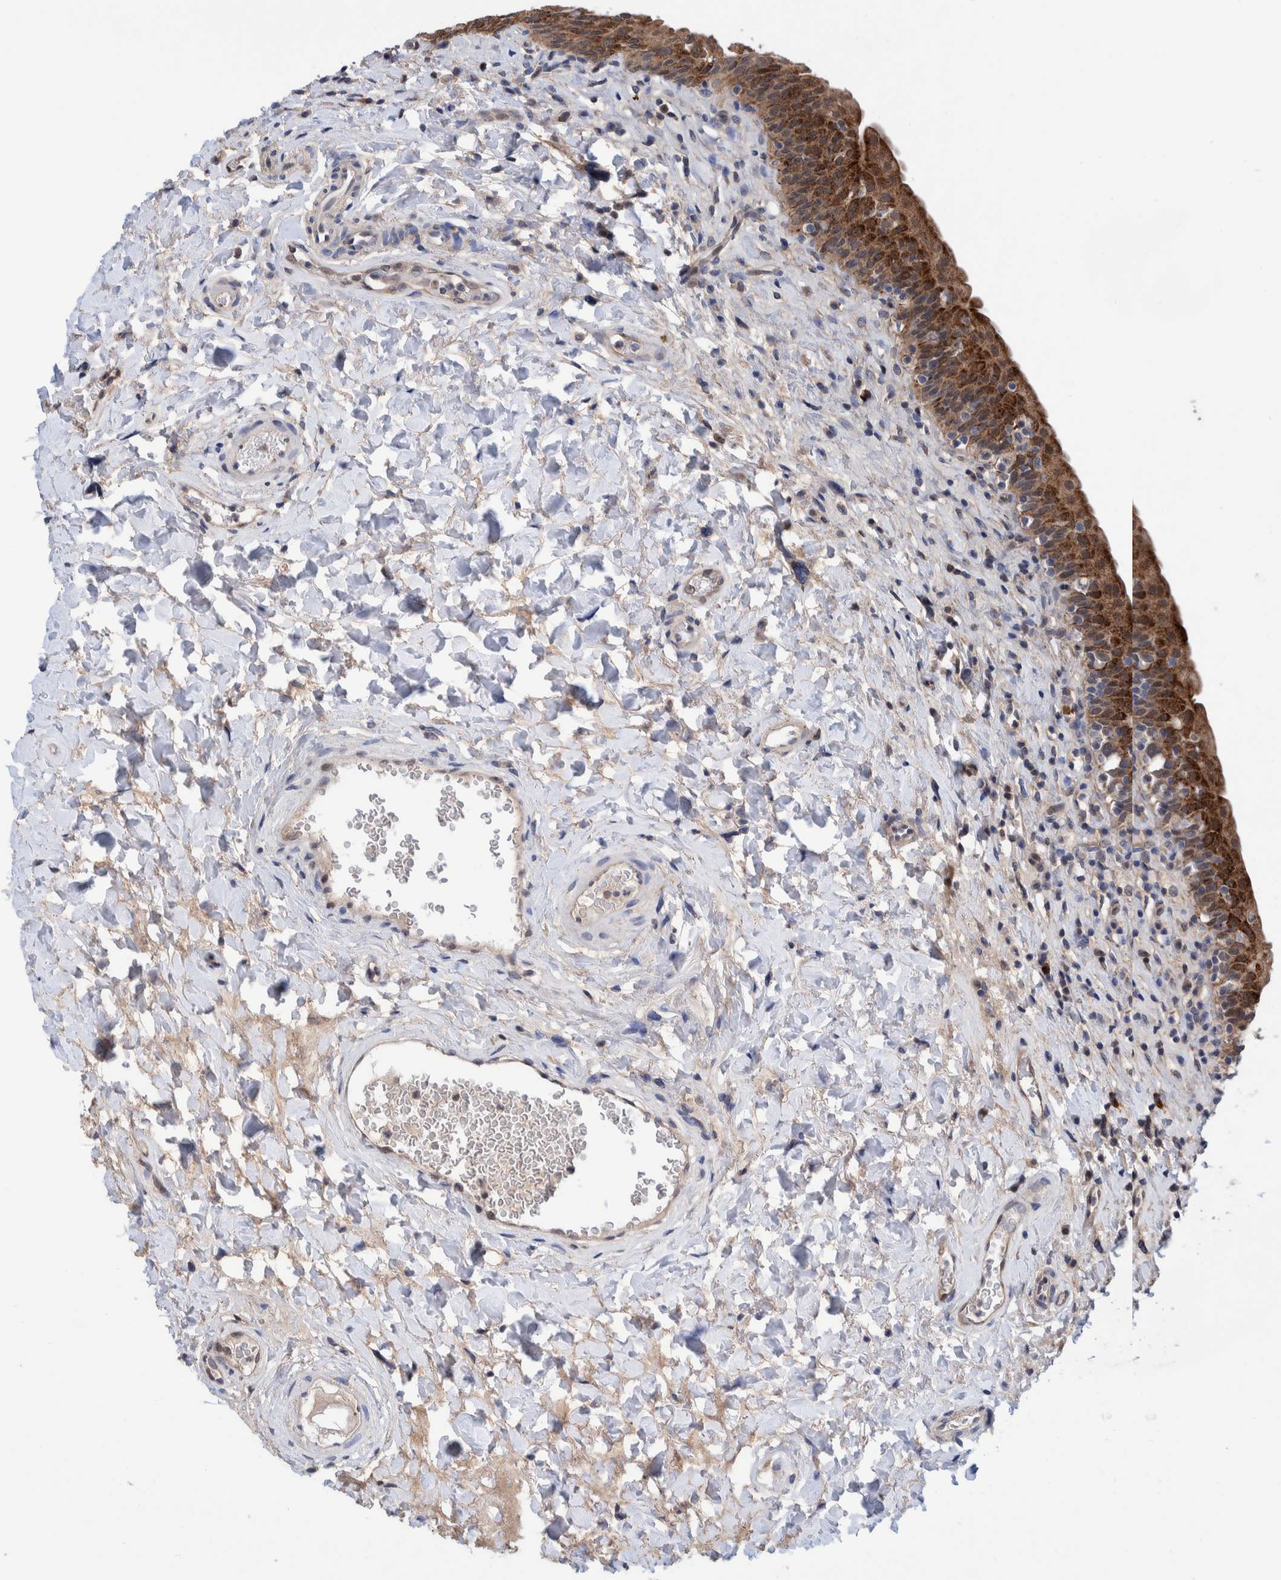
{"staining": {"intensity": "strong", "quantity": ">75%", "location": "cytoplasmic/membranous"}, "tissue": "urinary bladder", "cell_type": "Urothelial cells", "image_type": "normal", "snomed": [{"axis": "morphology", "description": "Normal tissue, NOS"}, {"axis": "topography", "description": "Urinary bladder"}], "caption": "A high amount of strong cytoplasmic/membranous positivity is identified in about >75% of urothelial cells in normal urinary bladder. Nuclei are stained in blue.", "gene": "PFAS", "patient": {"sex": "male", "age": 83}}